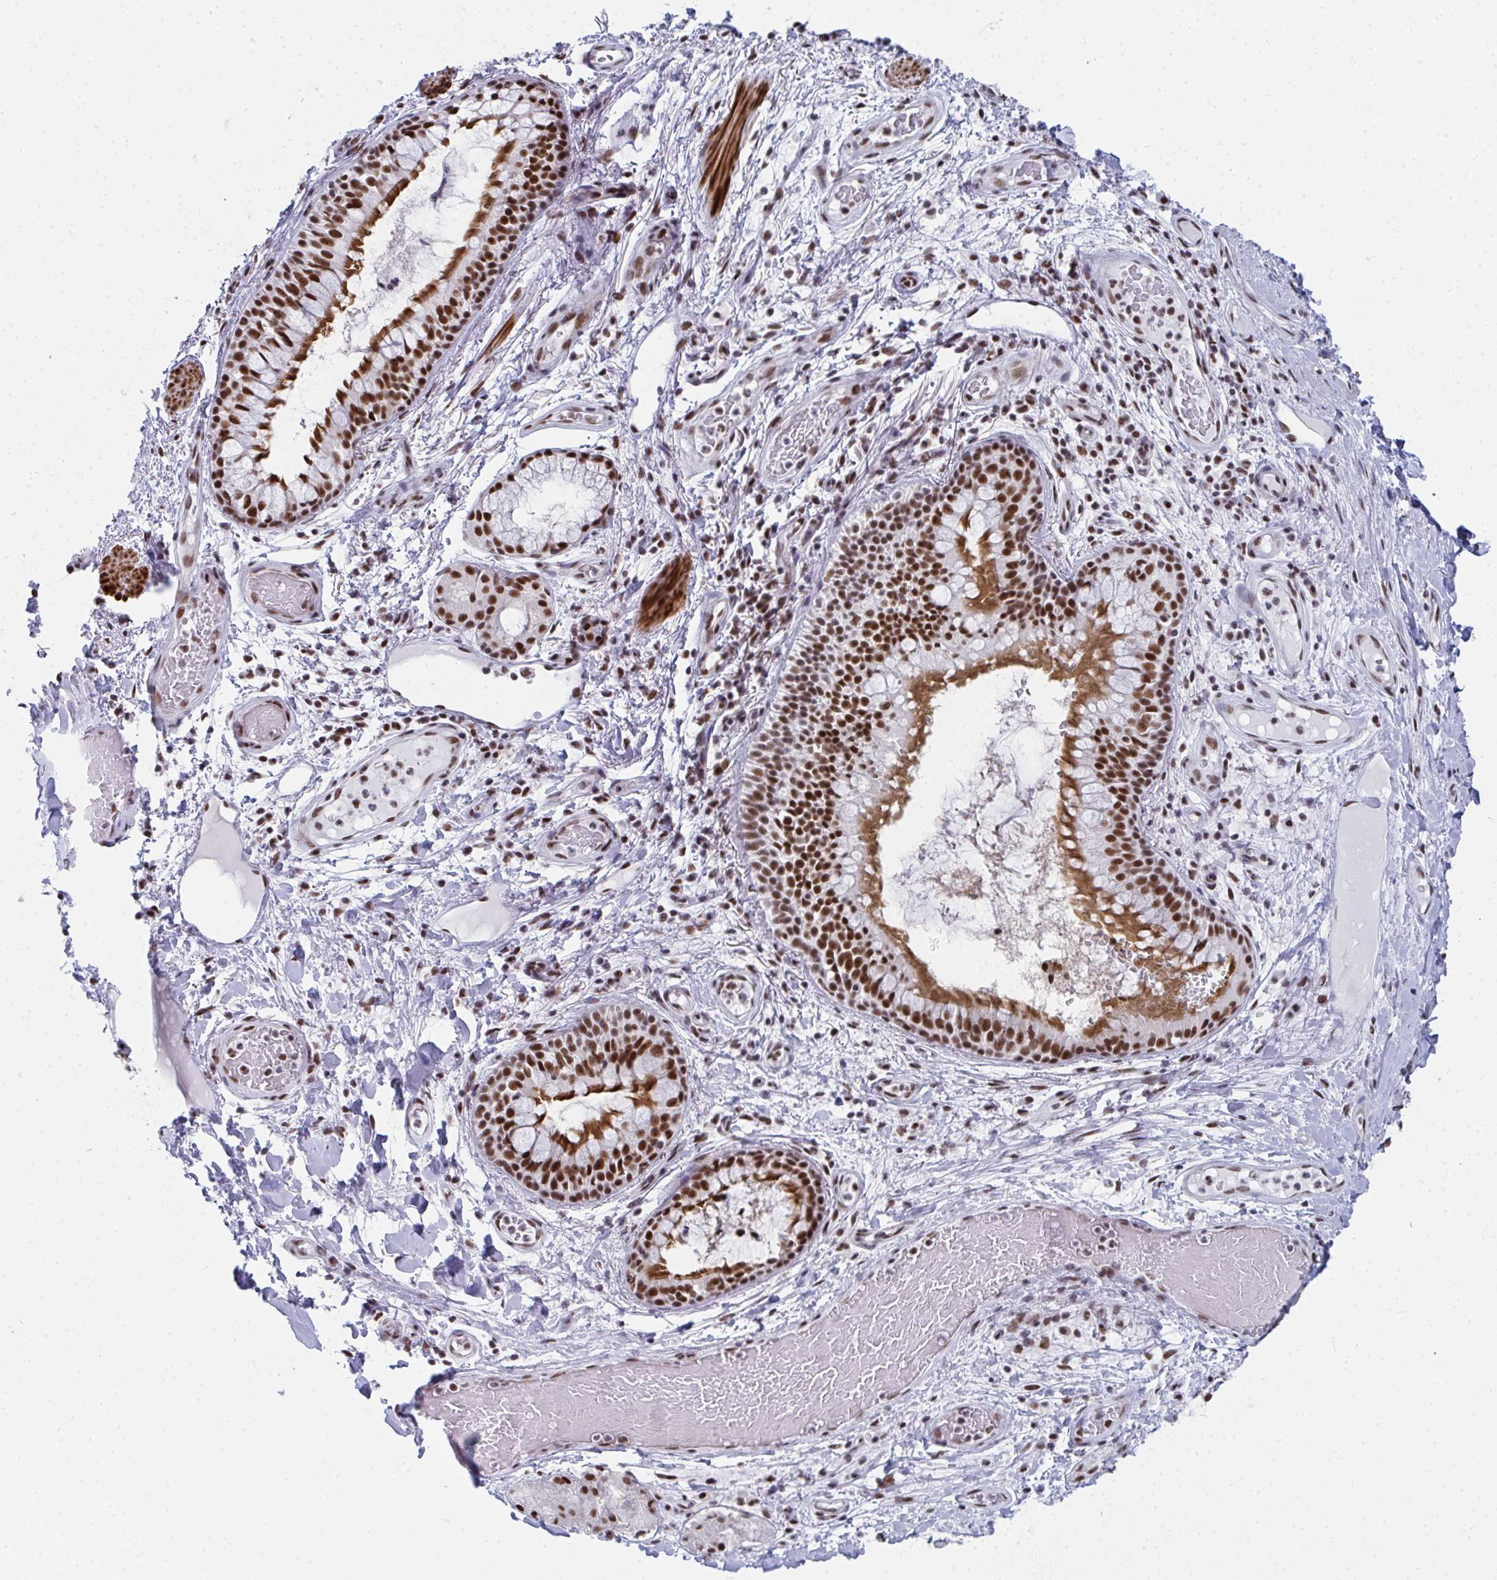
{"staining": {"intensity": "moderate", "quantity": "<25%", "location": "nuclear"}, "tissue": "adipose tissue", "cell_type": "Adipocytes", "image_type": "normal", "snomed": [{"axis": "morphology", "description": "Normal tissue, NOS"}, {"axis": "topography", "description": "Cartilage tissue"}, {"axis": "topography", "description": "Bronchus"}], "caption": "This image demonstrates immunohistochemistry staining of benign human adipose tissue, with low moderate nuclear positivity in approximately <25% of adipocytes.", "gene": "SNRNP70", "patient": {"sex": "male", "age": 64}}